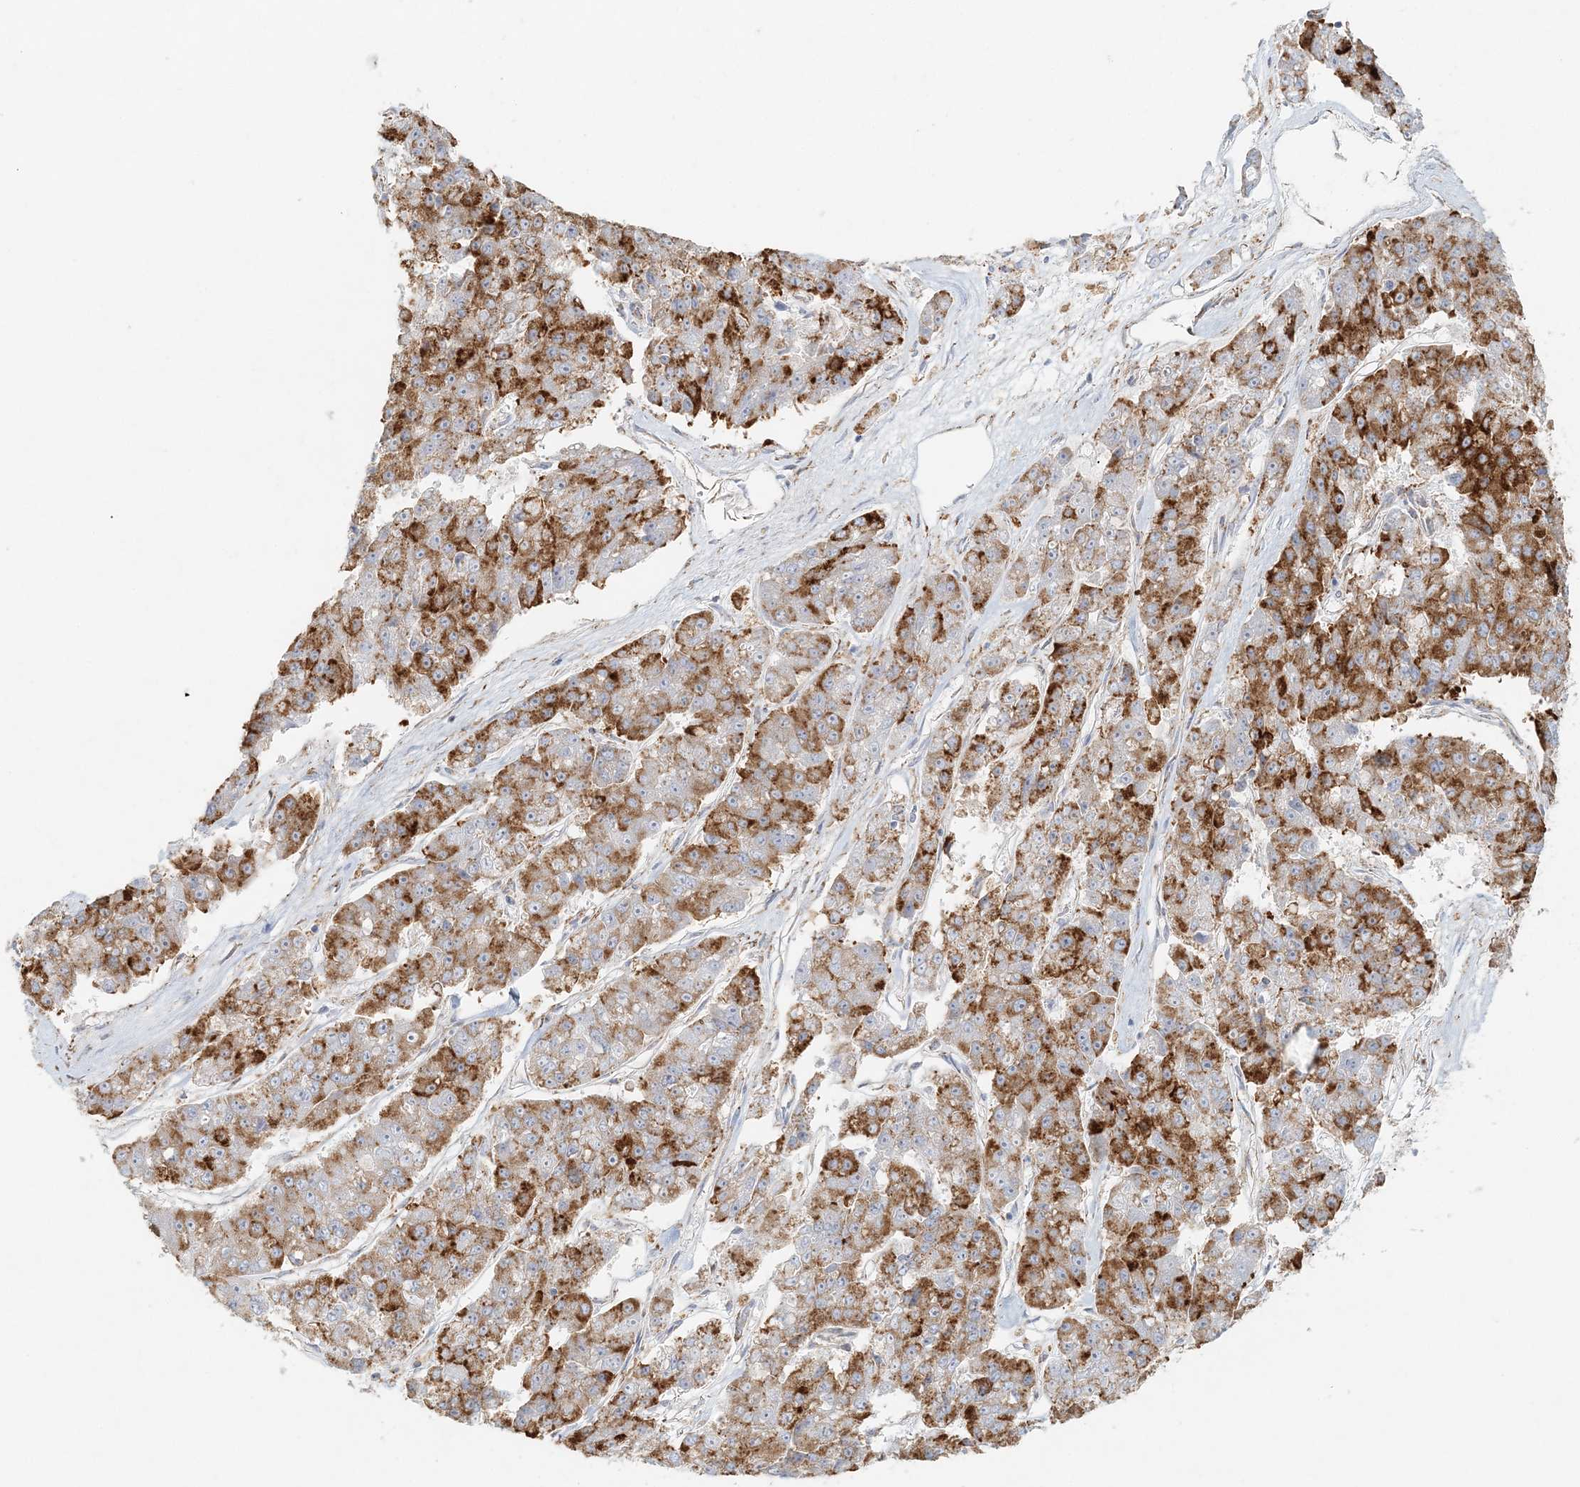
{"staining": {"intensity": "strong", "quantity": ">75%", "location": "cytoplasmic/membranous"}, "tissue": "pancreatic cancer", "cell_type": "Tumor cells", "image_type": "cancer", "snomed": [{"axis": "morphology", "description": "Adenocarcinoma, NOS"}, {"axis": "topography", "description": "Pancreas"}], "caption": "IHC histopathology image of neoplastic tissue: pancreatic adenocarcinoma stained using immunohistochemistry (IHC) shows high levels of strong protein expression localized specifically in the cytoplasmic/membranous of tumor cells, appearing as a cytoplasmic/membranous brown color.", "gene": "STK11IP", "patient": {"sex": "male", "age": 50}}